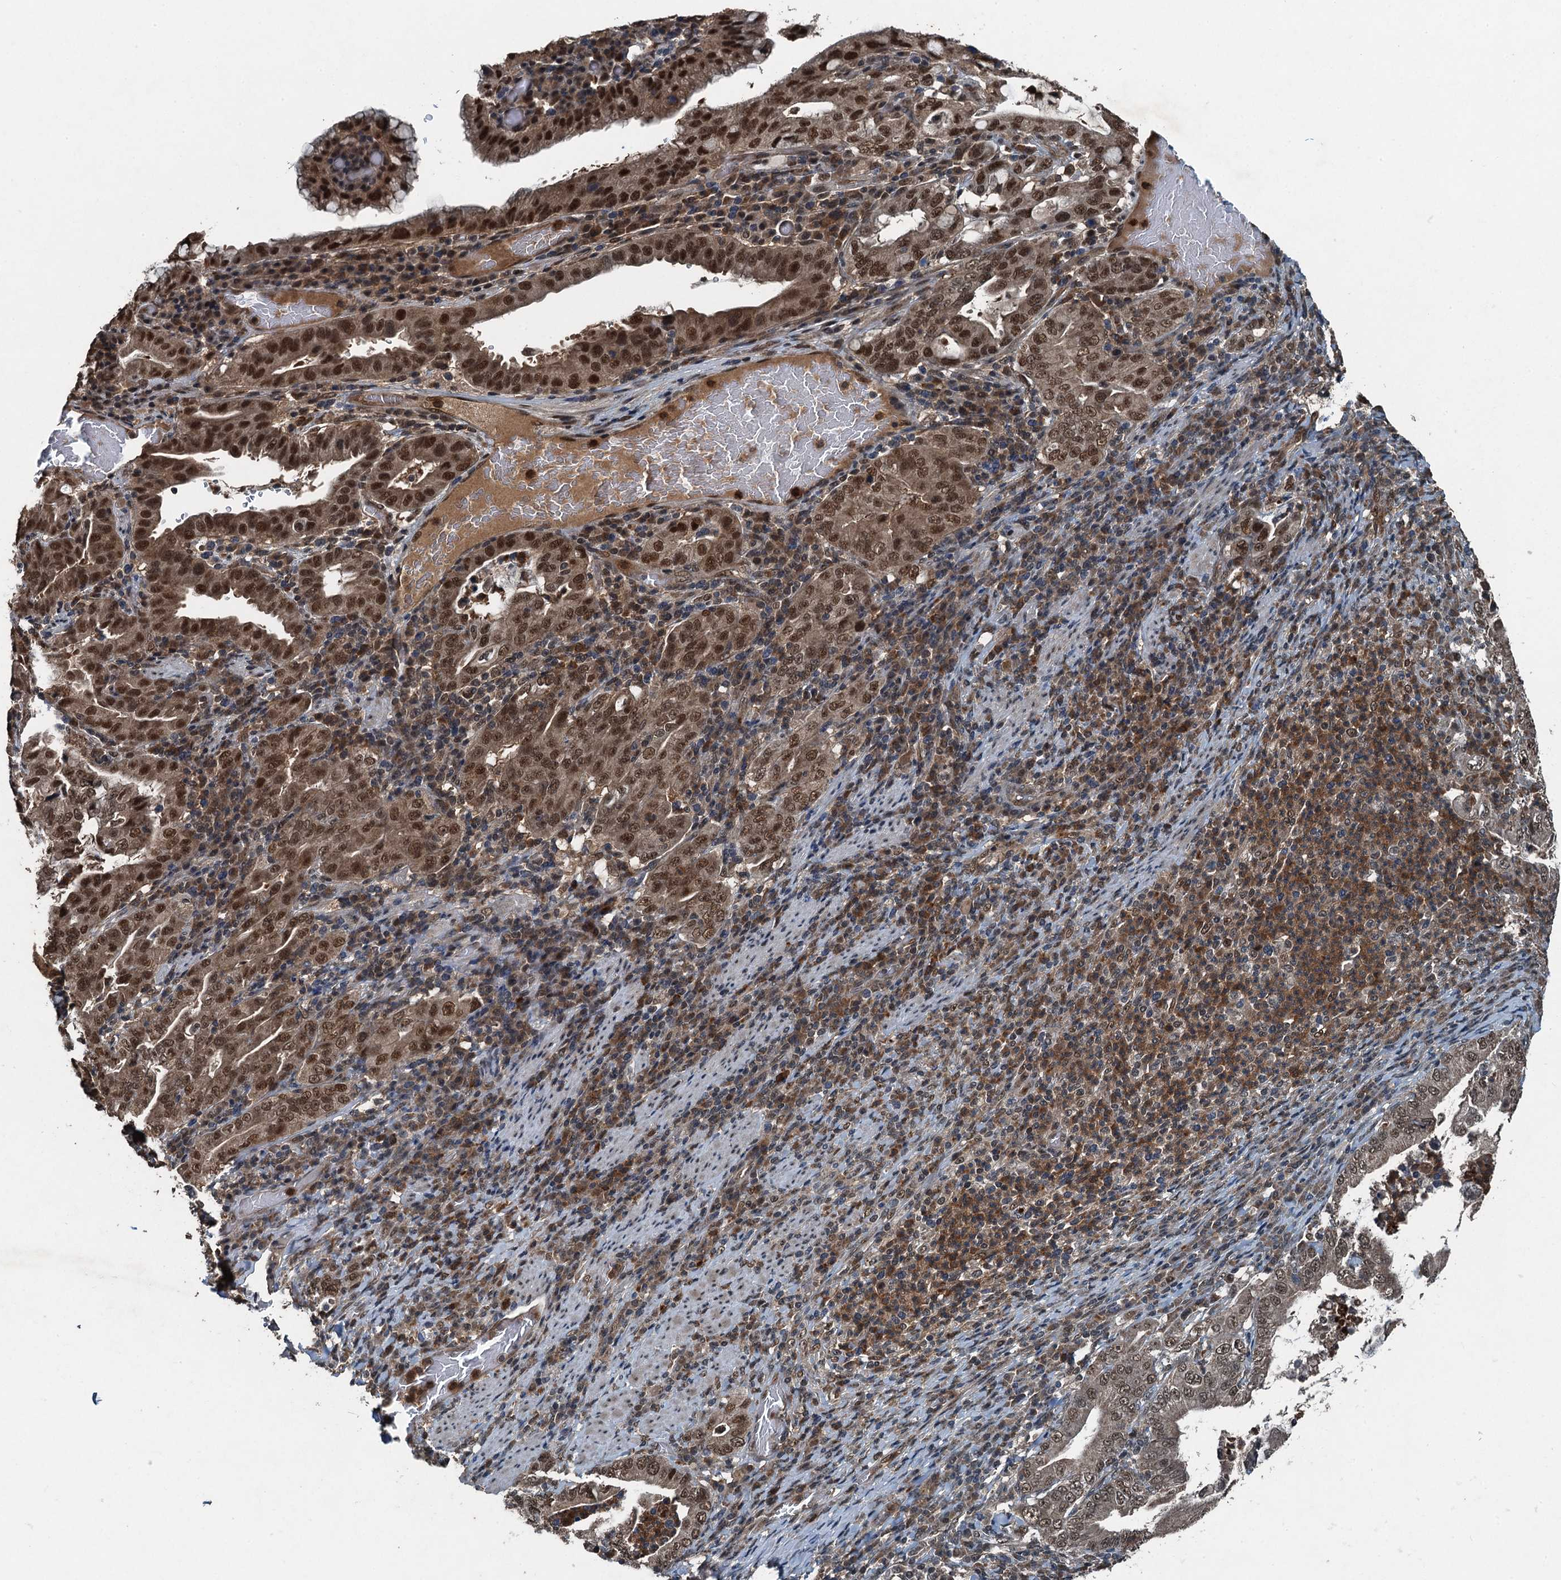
{"staining": {"intensity": "strong", "quantity": "25%-75%", "location": "nuclear"}, "tissue": "stomach cancer", "cell_type": "Tumor cells", "image_type": "cancer", "snomed": [{"axis": "morphology", "description": "Normal tissue, NOS"}, {"axis": "morphology", "description": "Adenocarcinoma, NOS"}, {"axis": "topography", "description": "Esophagus"}, {"axis": "topography", "description": "Stomach, upper"}, {"axis": "topography", "description": "Peripheral nerve tissue"}], "caption": "Immunohistochemistry (IHC) of stomach cancer shows high levels of strong nuclear positivity in about 25%-75% of tumor cells. The protein of interest is shown in brown color, while the nuclei are stained blue.", "gene": "UBXN6", "patient": {"sex": "male", "age": 62}}